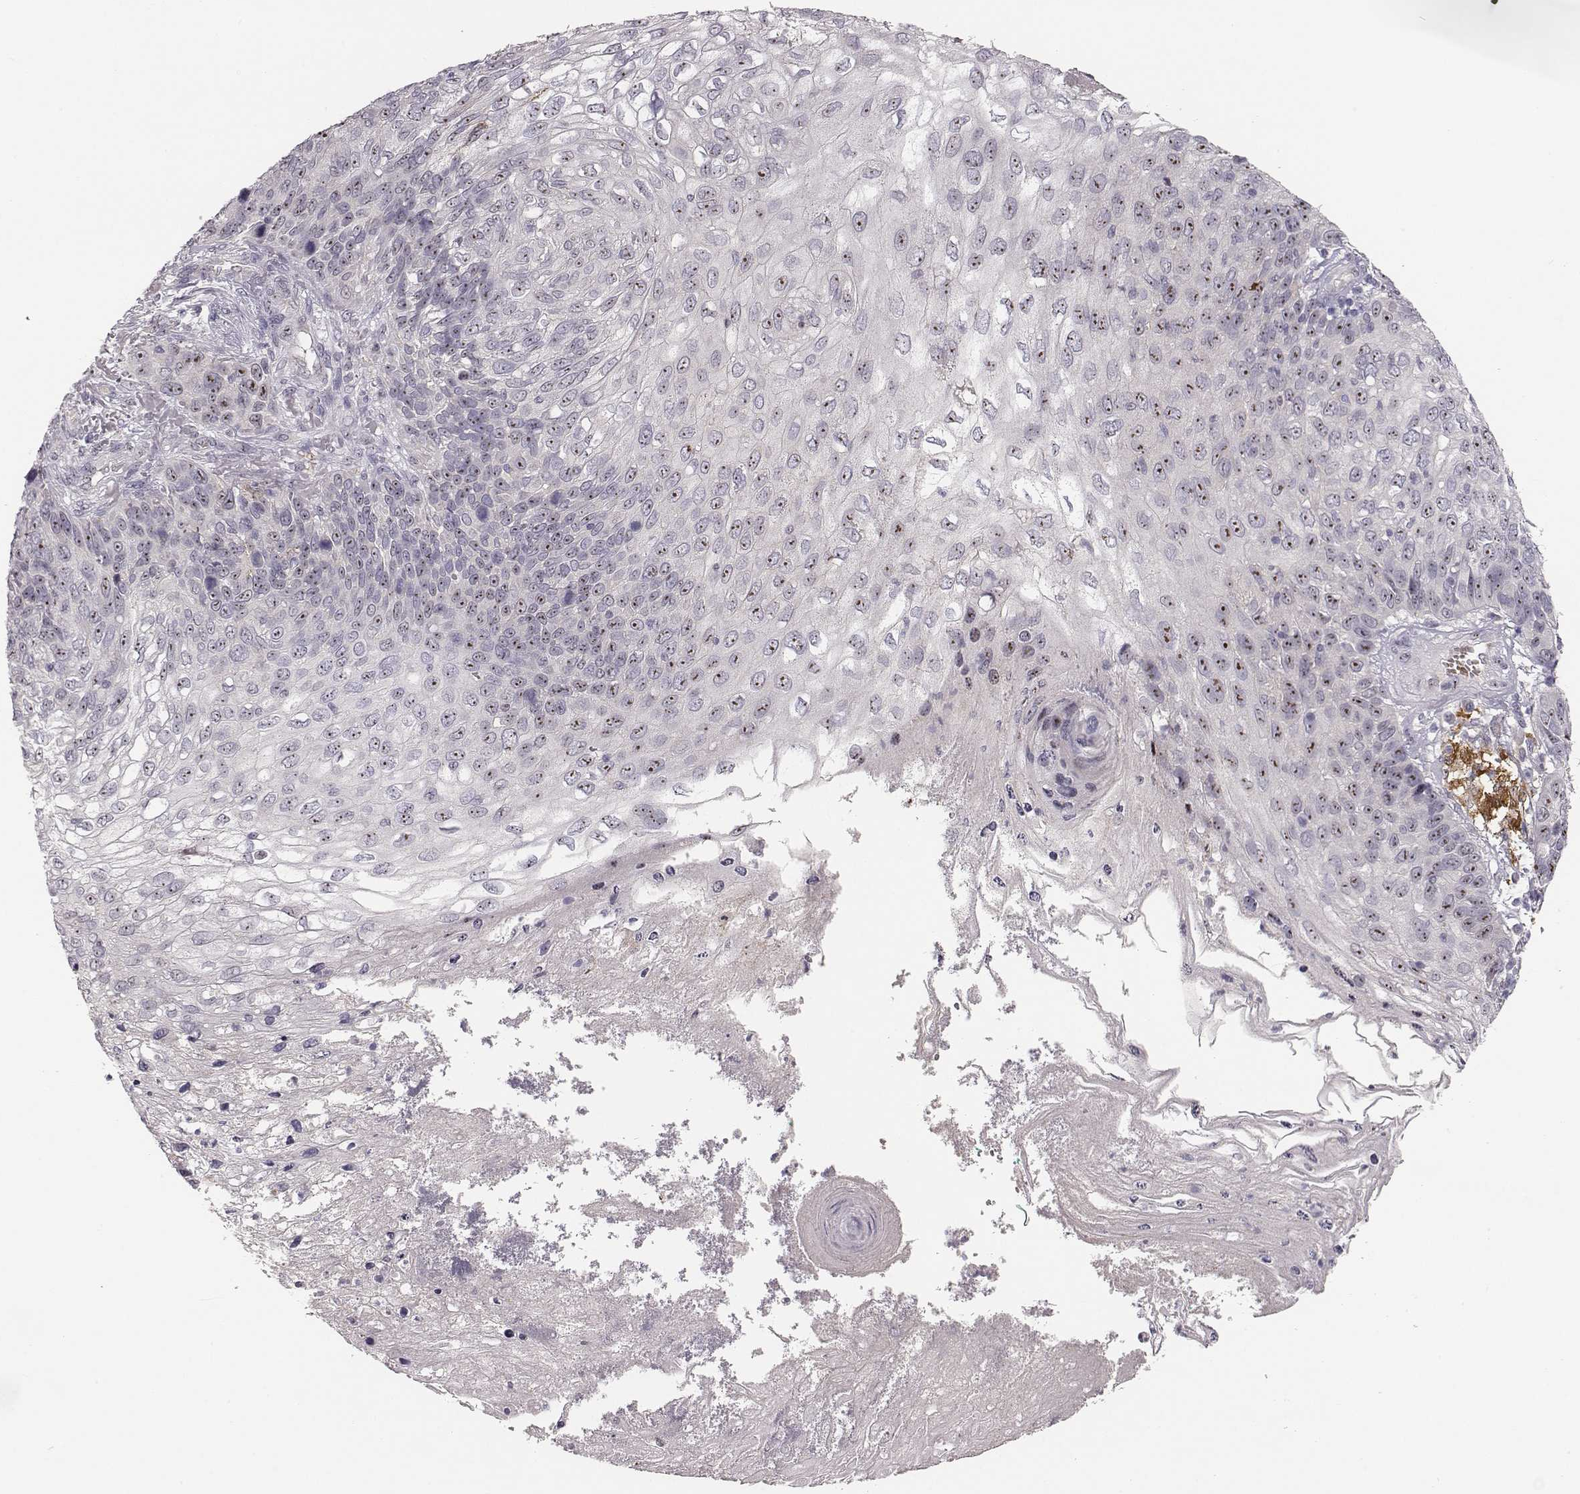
{"staining": {"intensity": "strong", "quantity": ">75%", "location": "nuclear"}, "tissue": "skin cancer", "cell_type": "Tumor cells", "image_type": "cancer", "snomed": [{"axis": "morphology", "description": "Squamous cell carcinoma, NOS"}, {"axis": "topography", "description": "Skin"}], "caption": "Strong nuclear staining is present in about >75% of tumor cells in squamous cell carcinoma (skin). Using DAB (brown) and hematoxylin (blue) stains, captured at high magnification using brightfield microscopy.", "gene": "NIFK", "patient": {"sex": "male", "age": 92}}